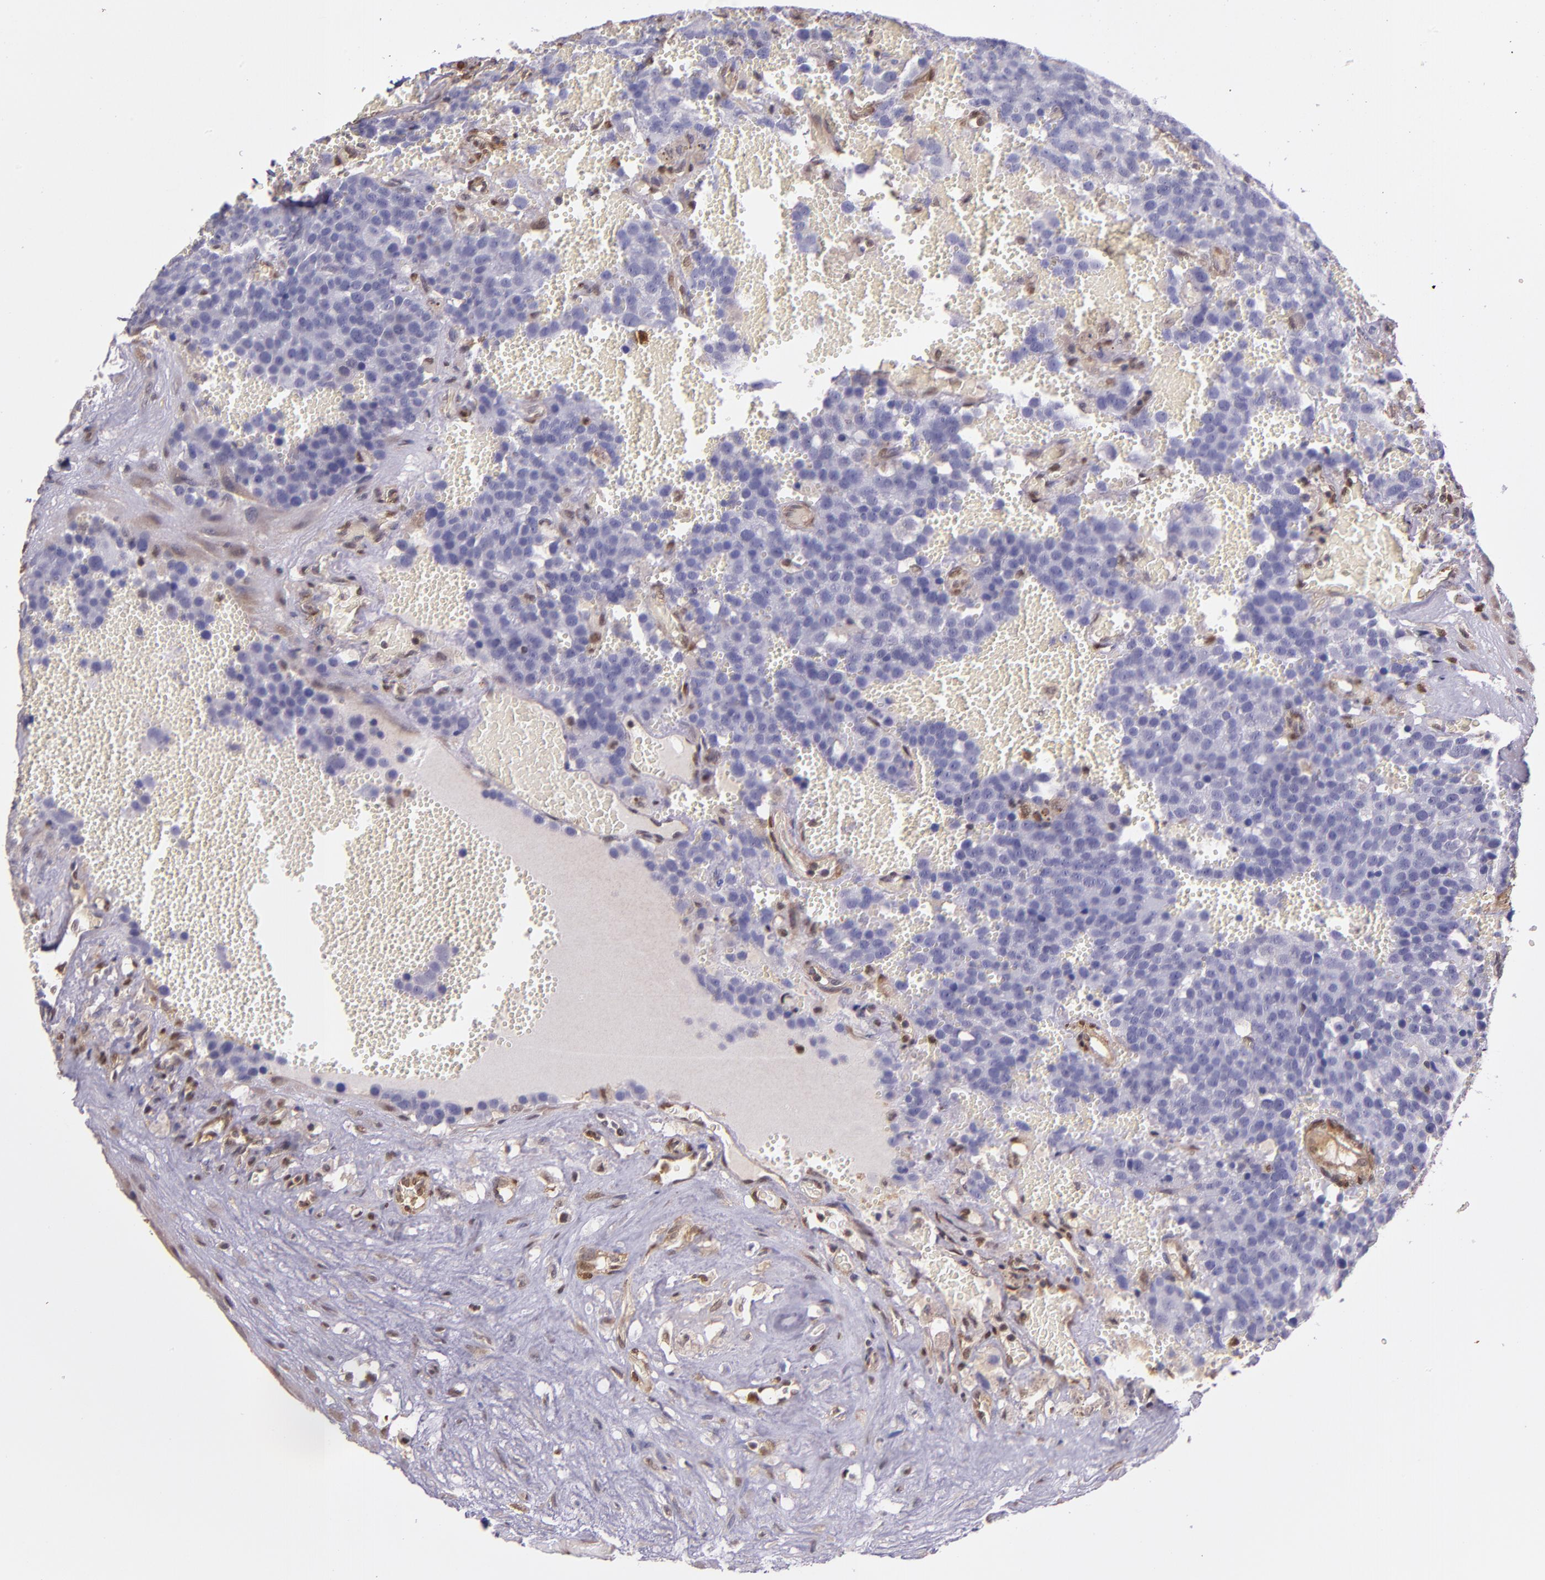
{"staining": {"intensity": "negative", "quantity": "none", "location": "none"}, "tissue": "testis cancer", "cell_type": "Tumor cells", "image_type": "cancer", "snomed": [{"axis": "morphology", "description": "Seminoma, NOS"}, {"axis": "topography", "description": "Testis"}], "caption": "There is no significant staining in tumor cells of testis cancer (seminoma).", "gene": "STAT6", "patient": {"sex": "male", "age": 71}}